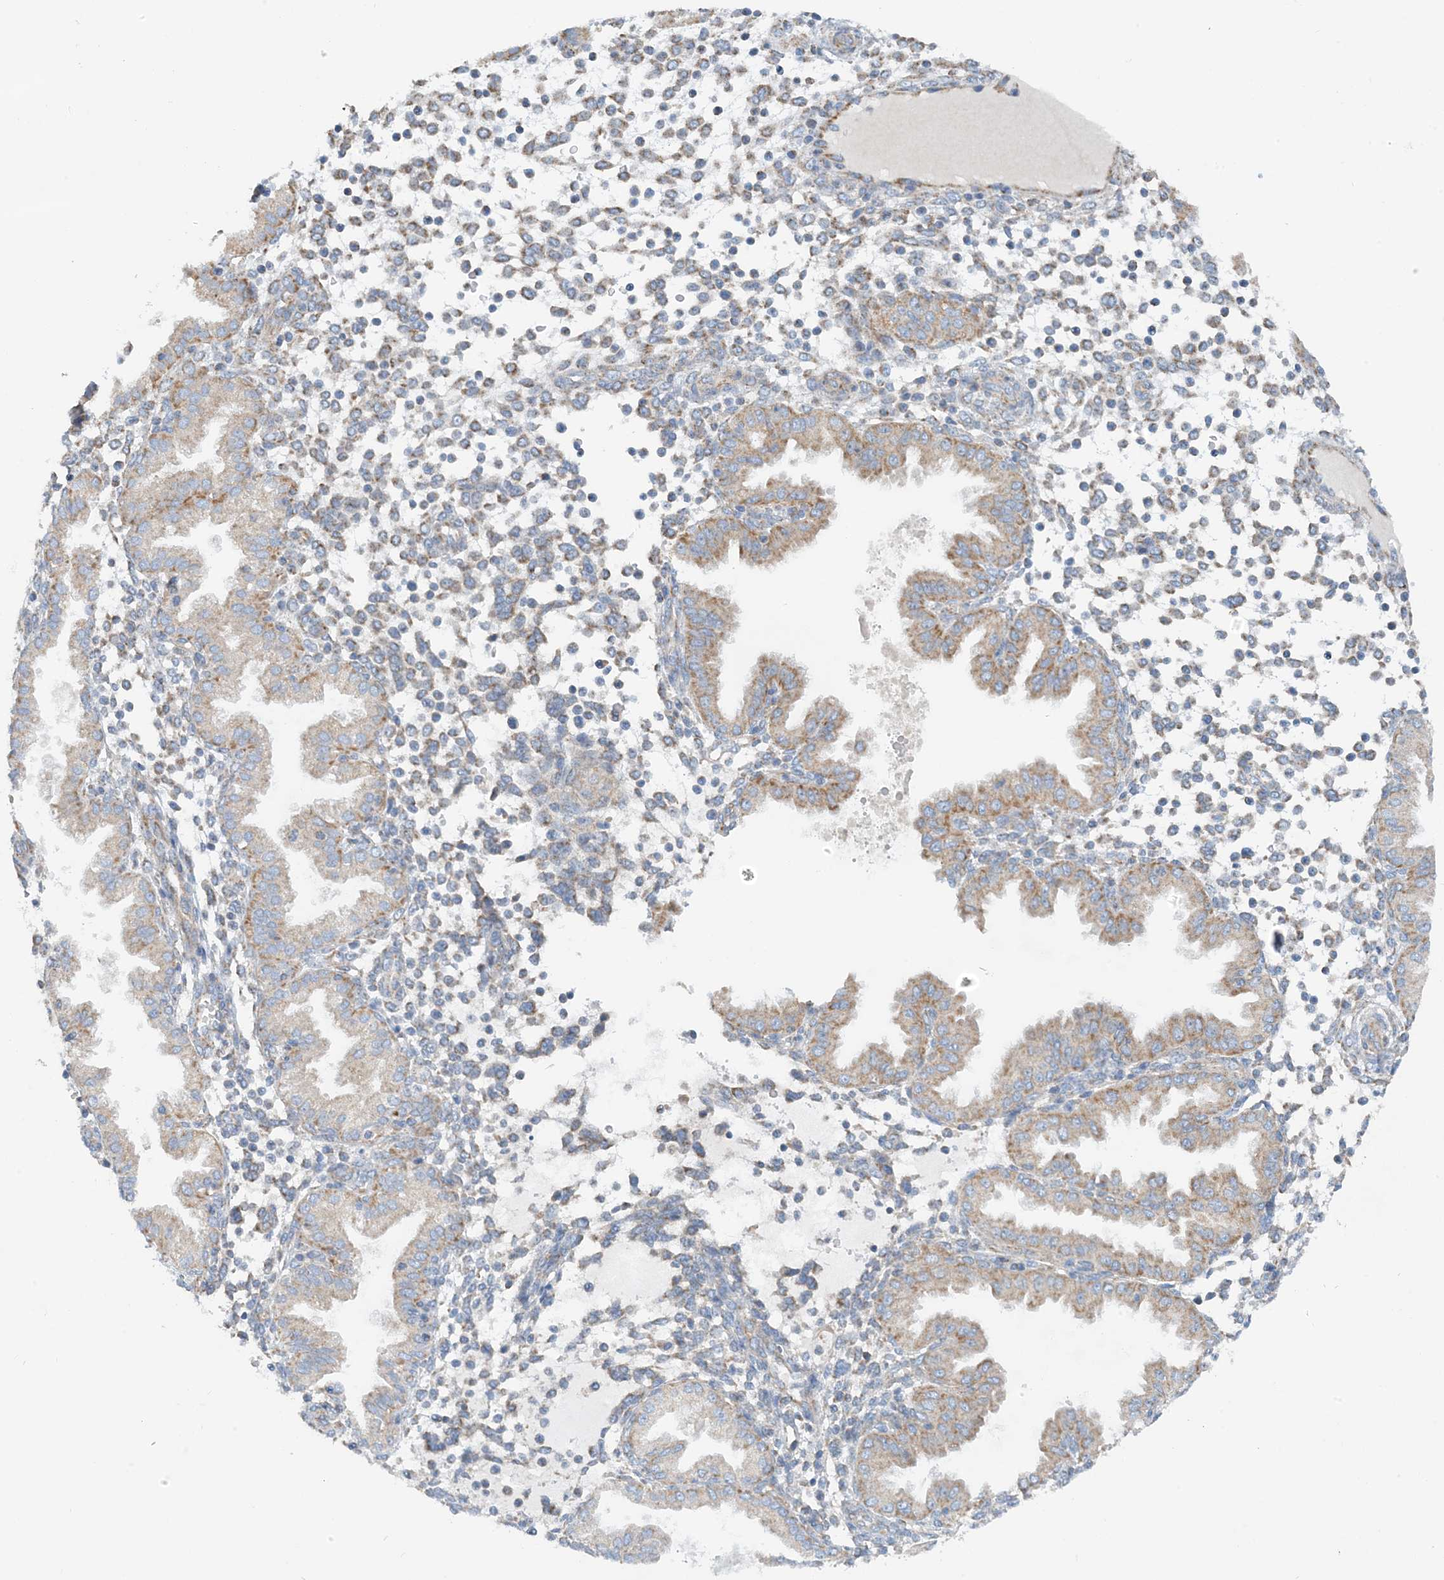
{"staining": {"intensity": "weak", "quantity": "25%-75%", "location": "cytoplasmic/membranous"}, "tissue": "endometrium", "cell_type": "Cells in endometrial stroma", "image_type": "normal", "snomed": [{"axis": "morphology", "description": "Normal tissue, NOS"}, {"axis": "topography", "description": "Endometrium"}], "caption": "This micrograph demonstrates unremarkable endometrium stained with IHC to label a protein in brown. The cytoplasmic/membranous of cells in endometrial stroma show weak positivity for the protein. Nuclei are counter-stained blue.", "gene": "PHOSPHO2", "patient": {"sex": "female", "age": 53}}